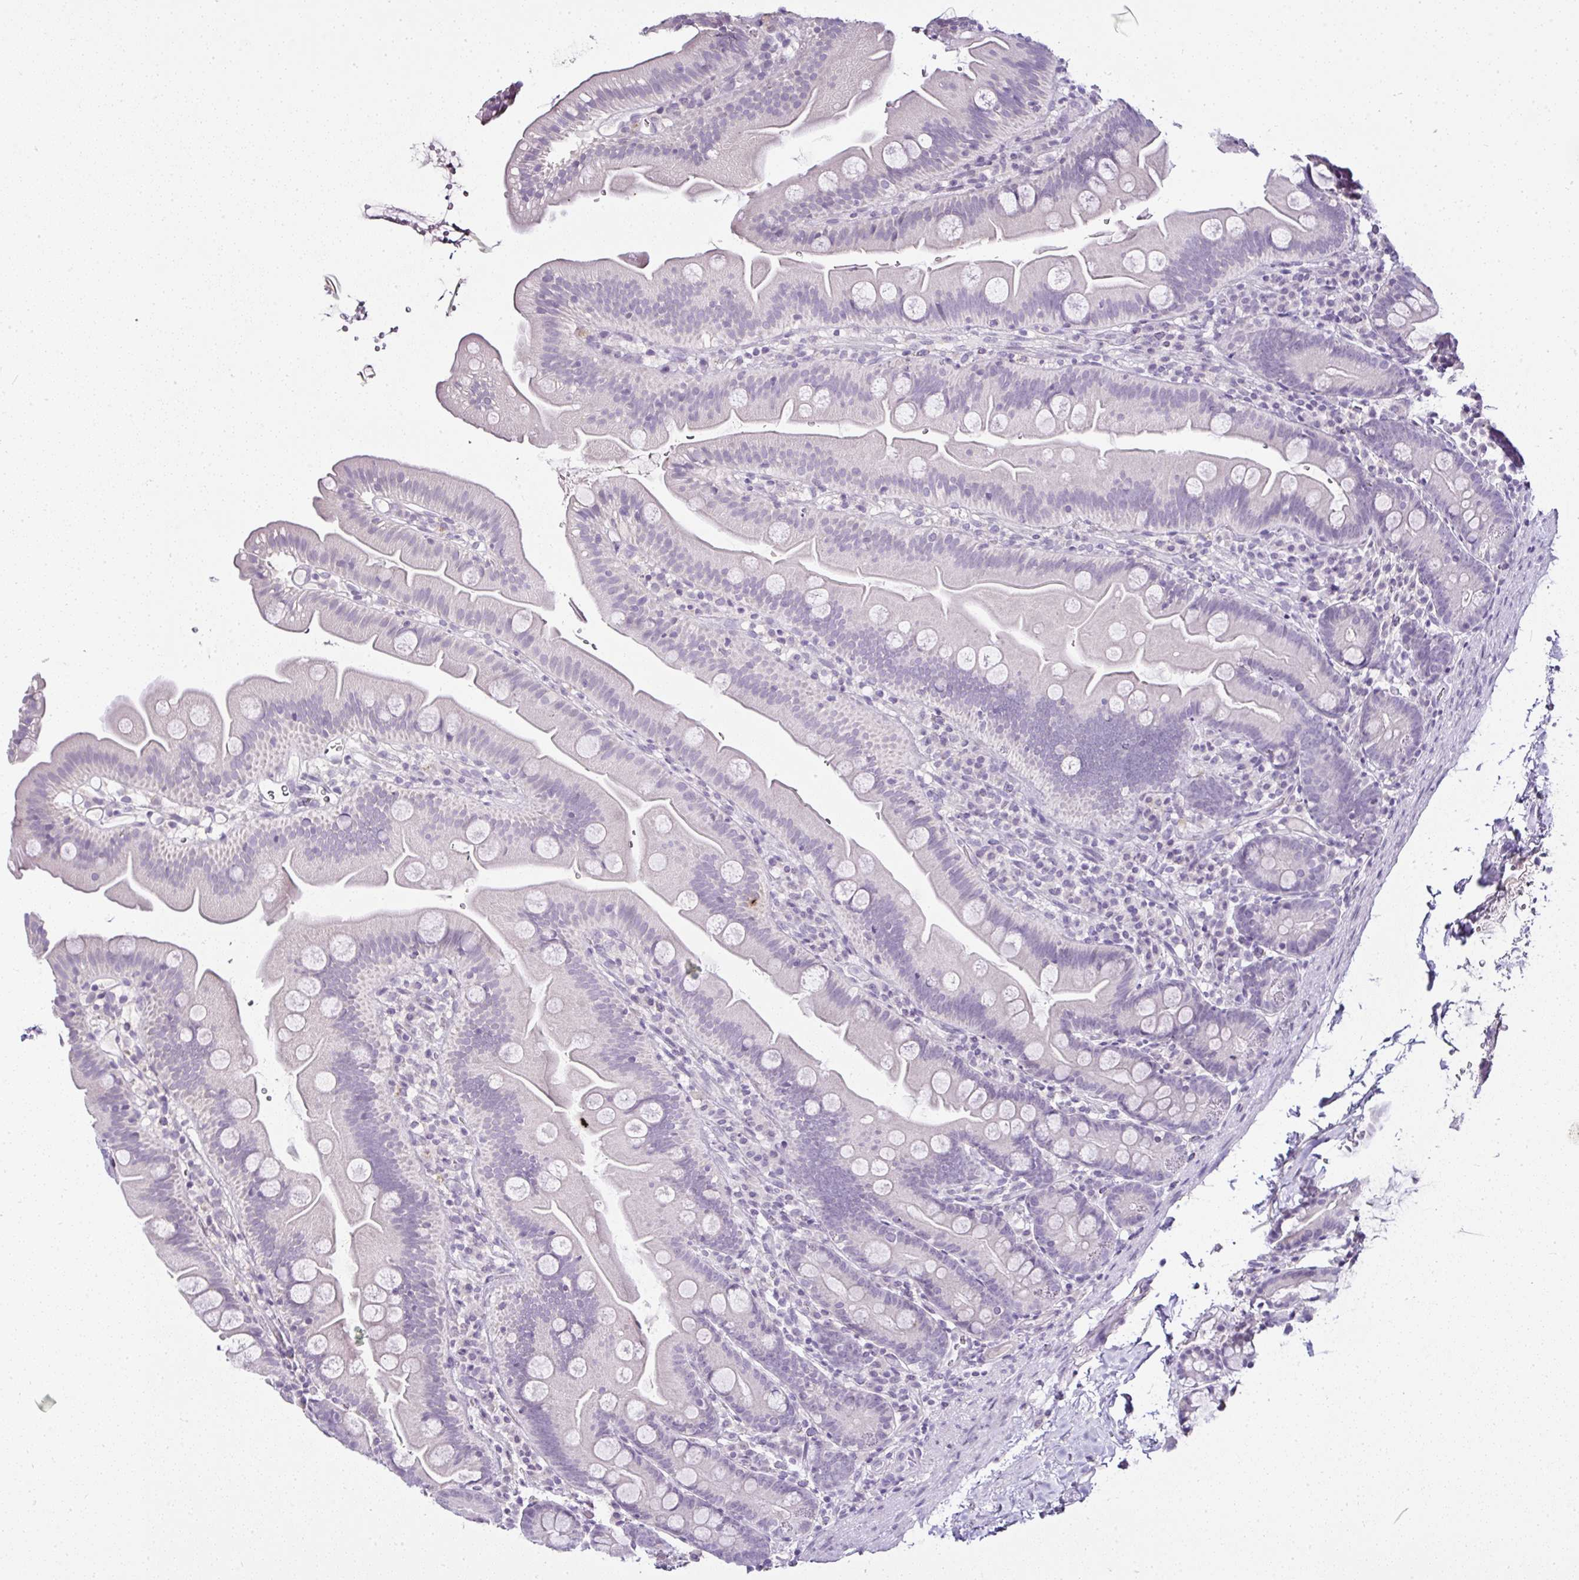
{"staining": {"intensity": "negative", "quantity": "none", "location": "none"}, "tissue": "small intestine", "cell_type": "Glandular cells", "image_type": "normal", "snomed": [{"axis": "morphology", "description": "Normal tissue, NOS"}, {"axis": "topography", "description": "Small intestine"}], "caption": "Immunohistochemical staining of normal human small intestine exhibits no significant expression in glandular cells.", "gene": "SERPINB3", "patient": {"sex": "female", "age": 68}}